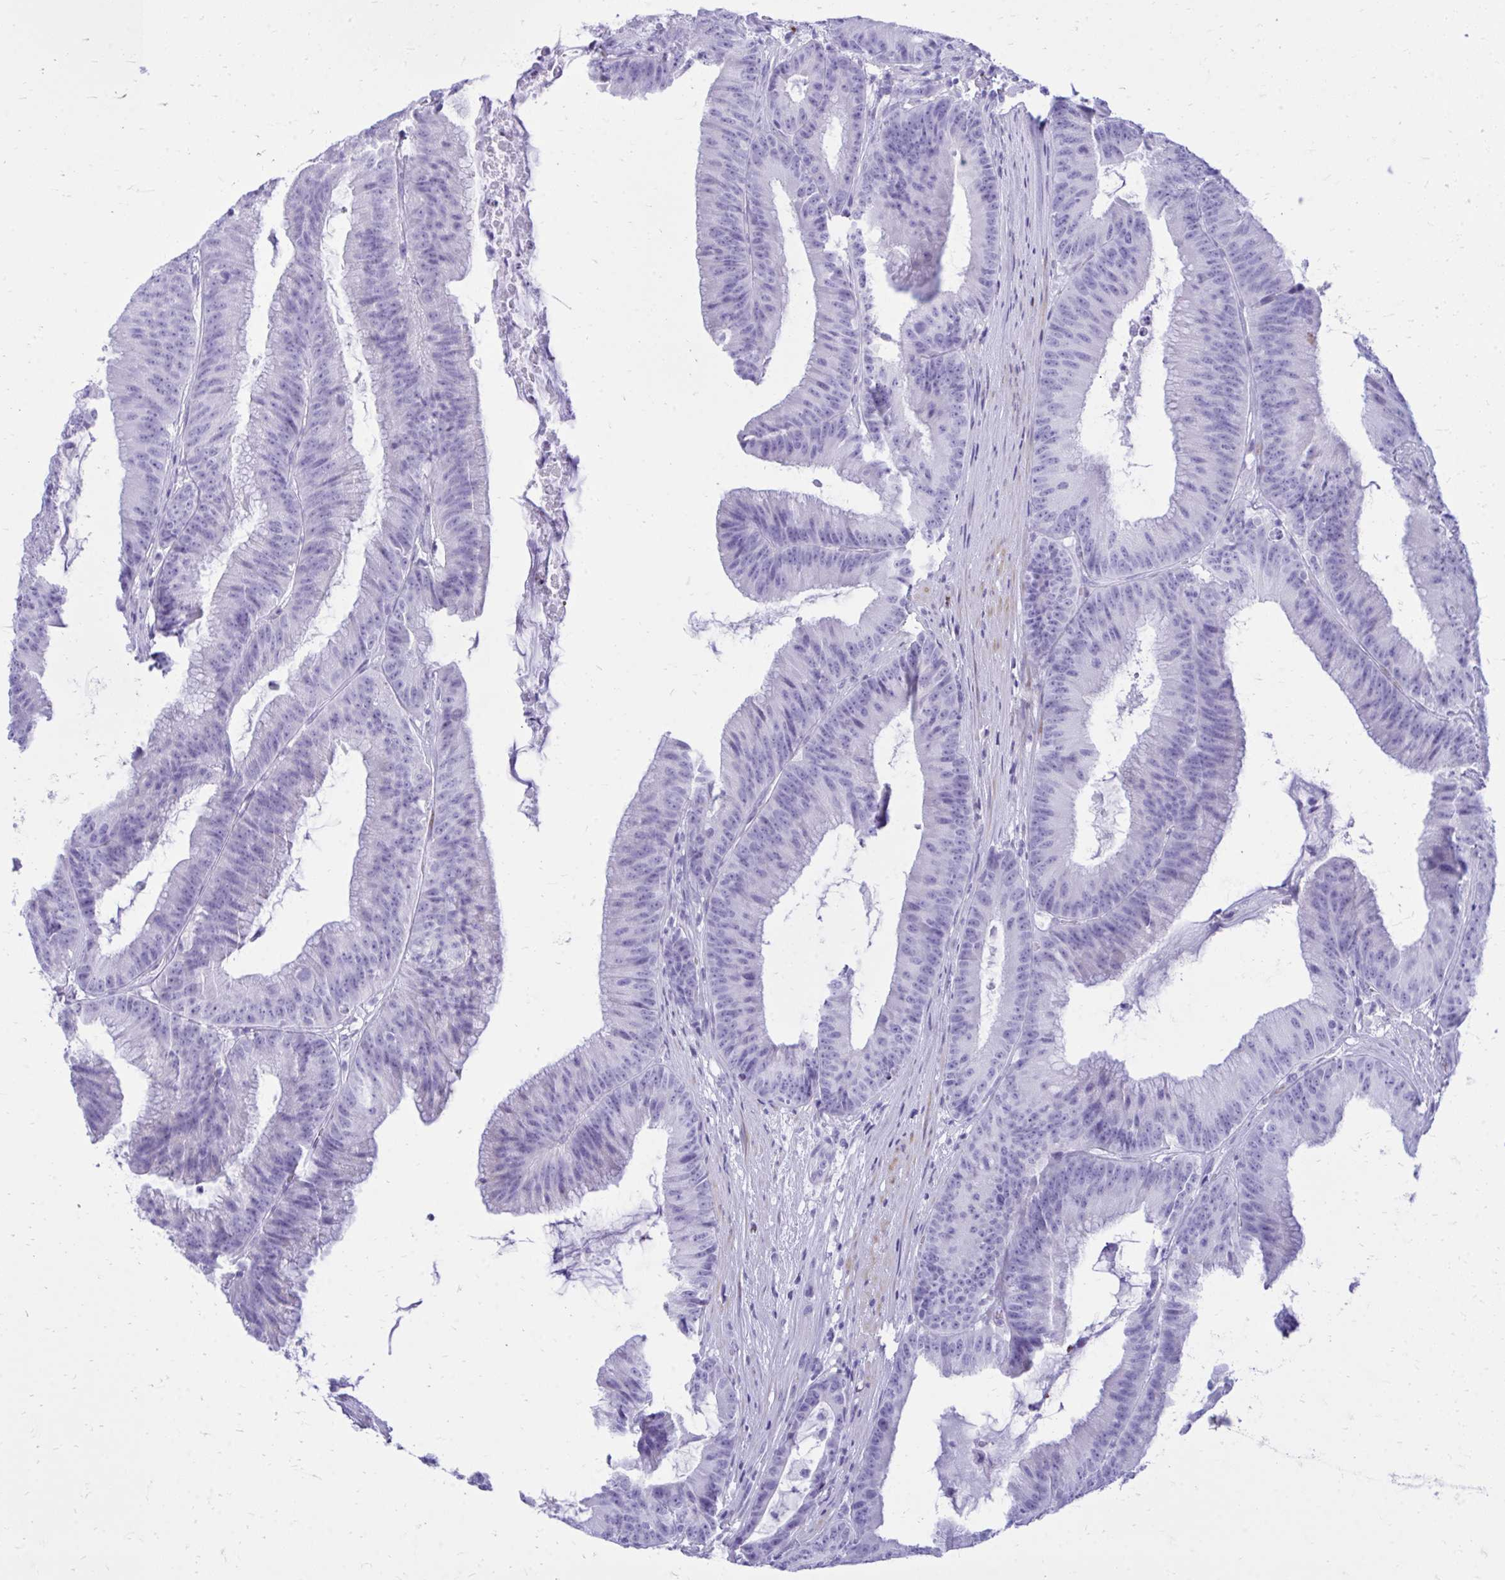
{"staining": {"intensity": "negative", "quantity": "none", "location": "none"}, "tissue": "colorectal cancer", "cell_type": "Tumor cells", "image_type": "cancer", "snomed": [{"axis": "morphology", "description": "Adenocarcinoma, NOS"}, {"axis": "topography", "description": "Colon"}], "caption": "The photomicrograph shows no significant expression in tumor cells of colorectal cancer (adenocarcinoma). (Brightfield microscopy of DAB immunohistochemistry at high magnification).", "gene": "ANKDD1B", "patient": {"sex": "female", "age": 78}}